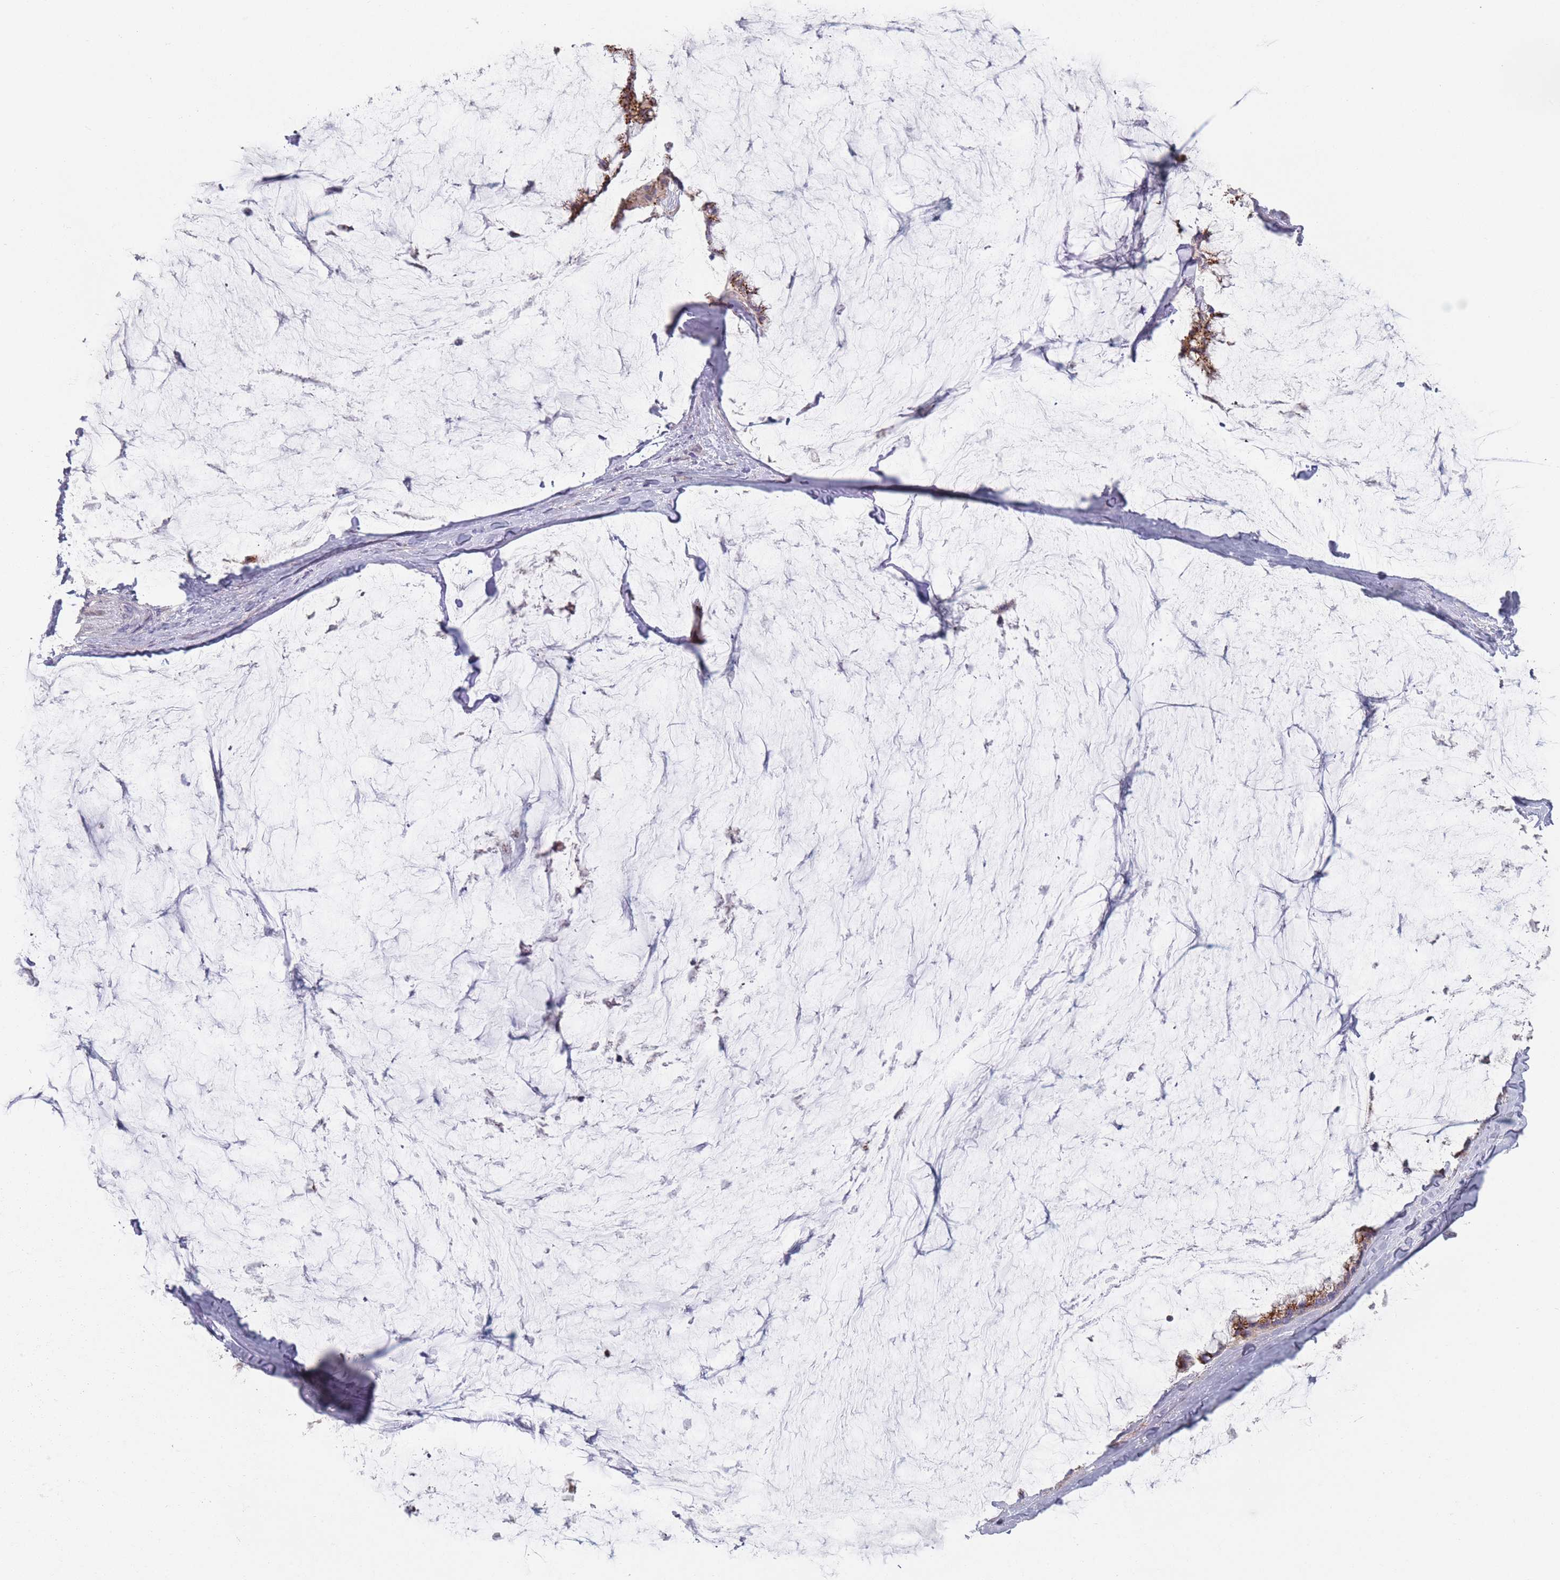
{"staining": {"intensity": "moderate", "quantity": "25%-75%", "location": "cytoplasmic/membranous"}, "tissue": "ovarian cancer", "cell_type": "Tumor cells", "image_type": "cancer", "snomed": [{"axis": "morphology", "description": "Cystadenocarcinoma, mucinous, NOS"}, {"axis": "topography", "description": "Ovary"}], "caption": "High-power microscopy captured an immunohistochemistry (IHC) image of ovarian cancer, revealing moderate cytoplasmic/membranous positivity in about 25%-75% of tumor cells.", "gene": "AKAIN1", "patient": {"sex": "female", "age": 39}}